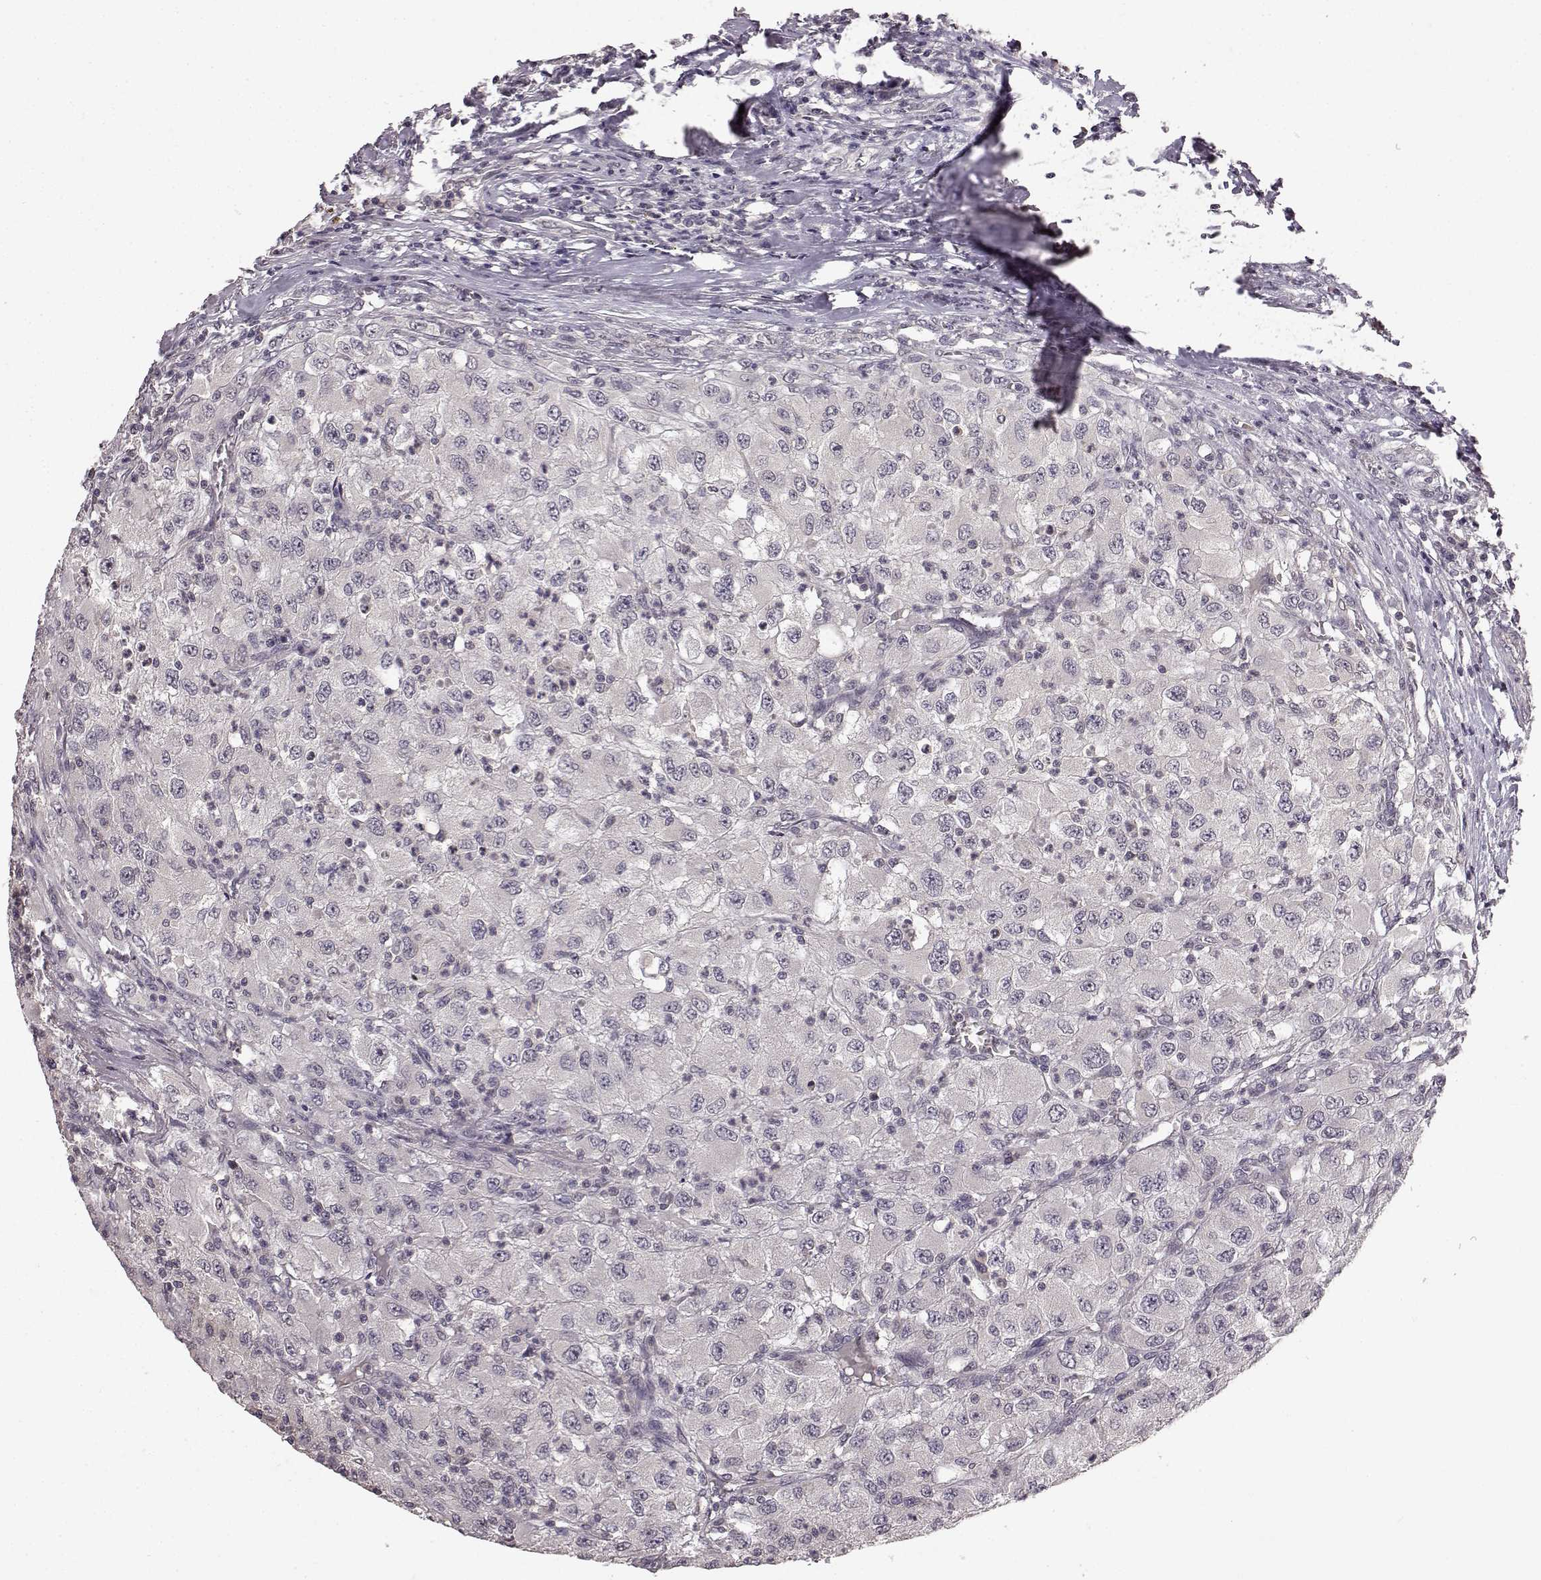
{"staining": {"intensity": "negative", "quantity": "none", "location": "none"}, "tissue": "renal cancer", "cell_type": "Tumor cells", "image_type": "cancer", "snomed": [{"axis": "morphology", "description": "Adenocarcinoma, NOS"}, {"axis": "topography", "description": "Kidney"}], "caption": "This is an IHC photomicrograph of renal adenocarcinoma. There is no positivity in tumor cells.", "gene": "NTRK2", "patient": {"sex": "female", "age": 67}}